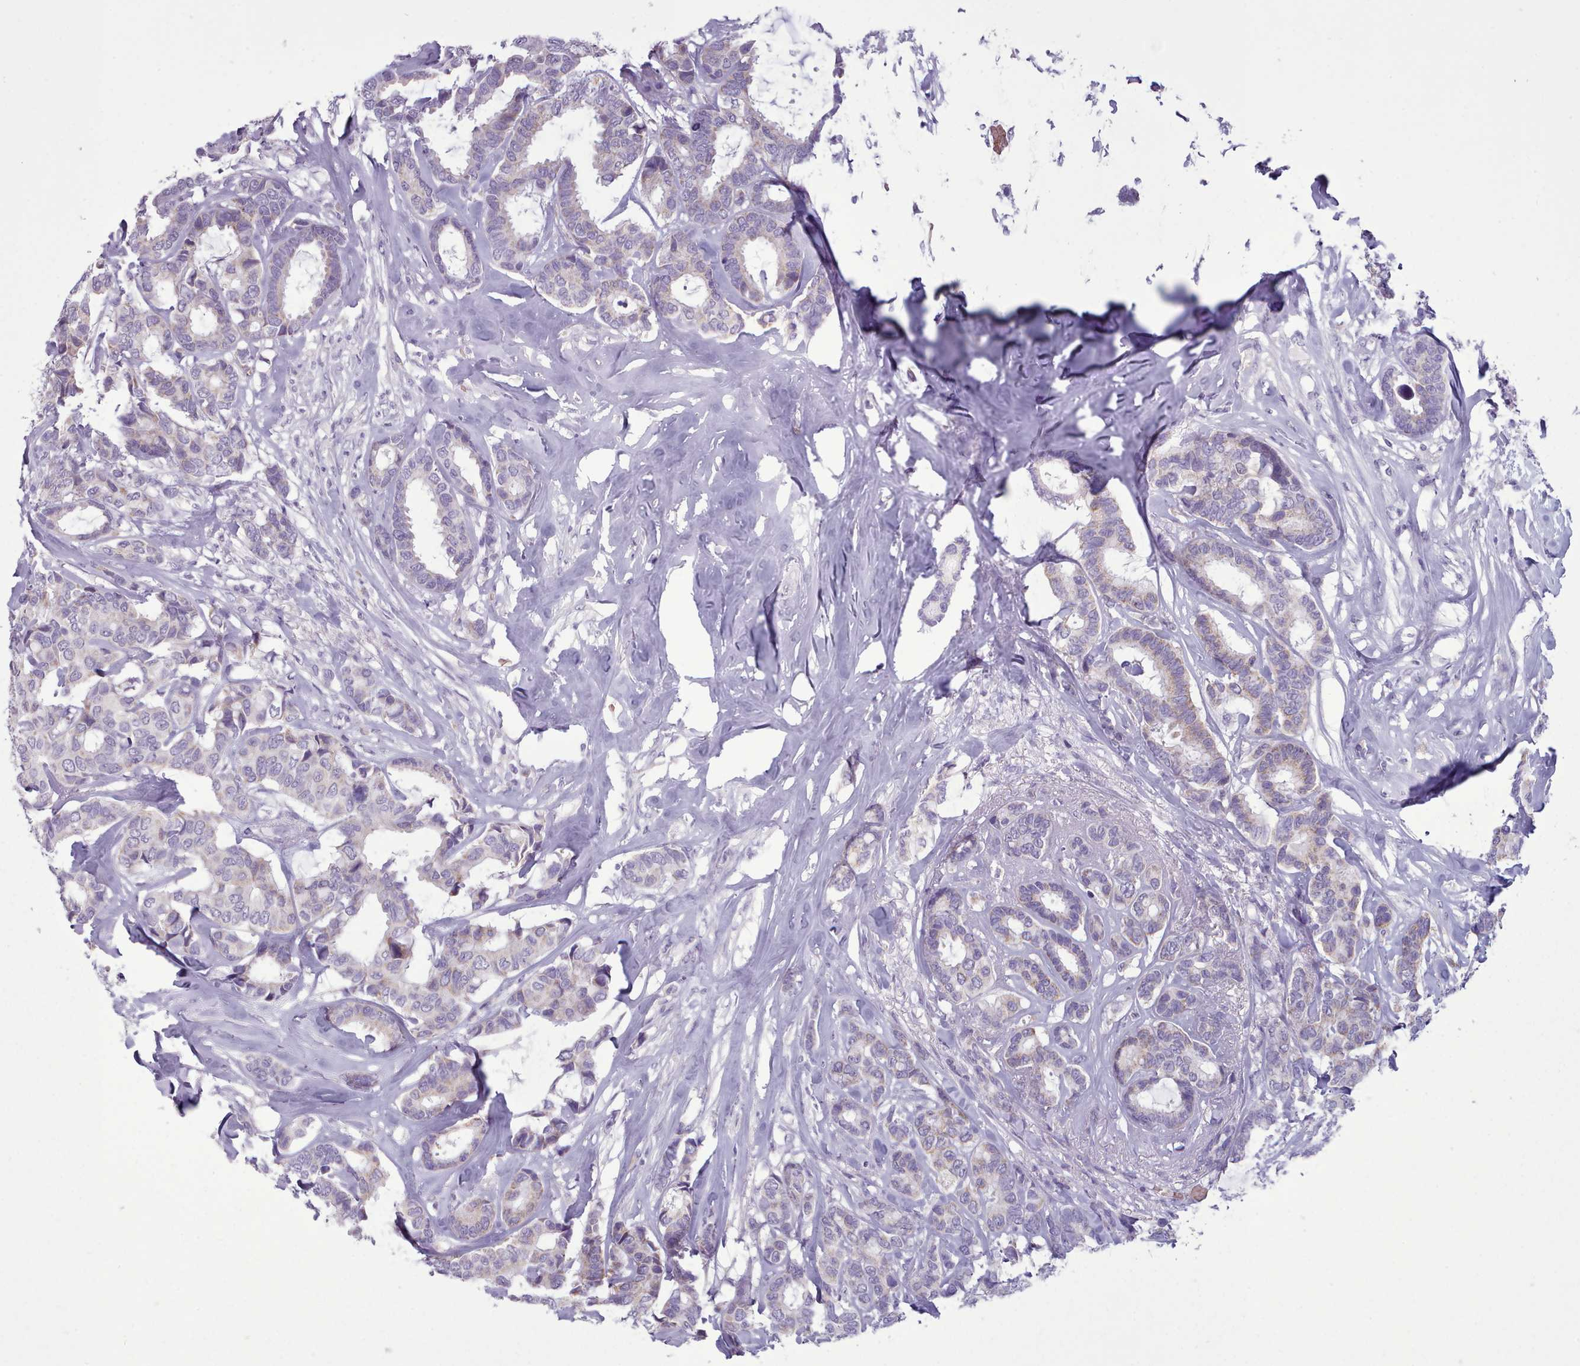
{"staining": {"intensity": "moderate", "quantity": "<25%", "location": "cytoplasmic/membranous"}, "tissue": "breast cancer", "cell_type": "Tumor cells", "image_type": "cancer", "snomed": [{"axis": "morphology", "description": "Duct carcinoma"}, {"axis": "topography", "description": "Breast"}], "caption": "Breast invasive ductal carcinoma tissue exhibits moderate cytoplasmic/membranous staining in approximately <25% of tumor cells, visualized by immunohistochemistry.", "gene": "AK4", "patient": {"sex": "female", "age": 87}}